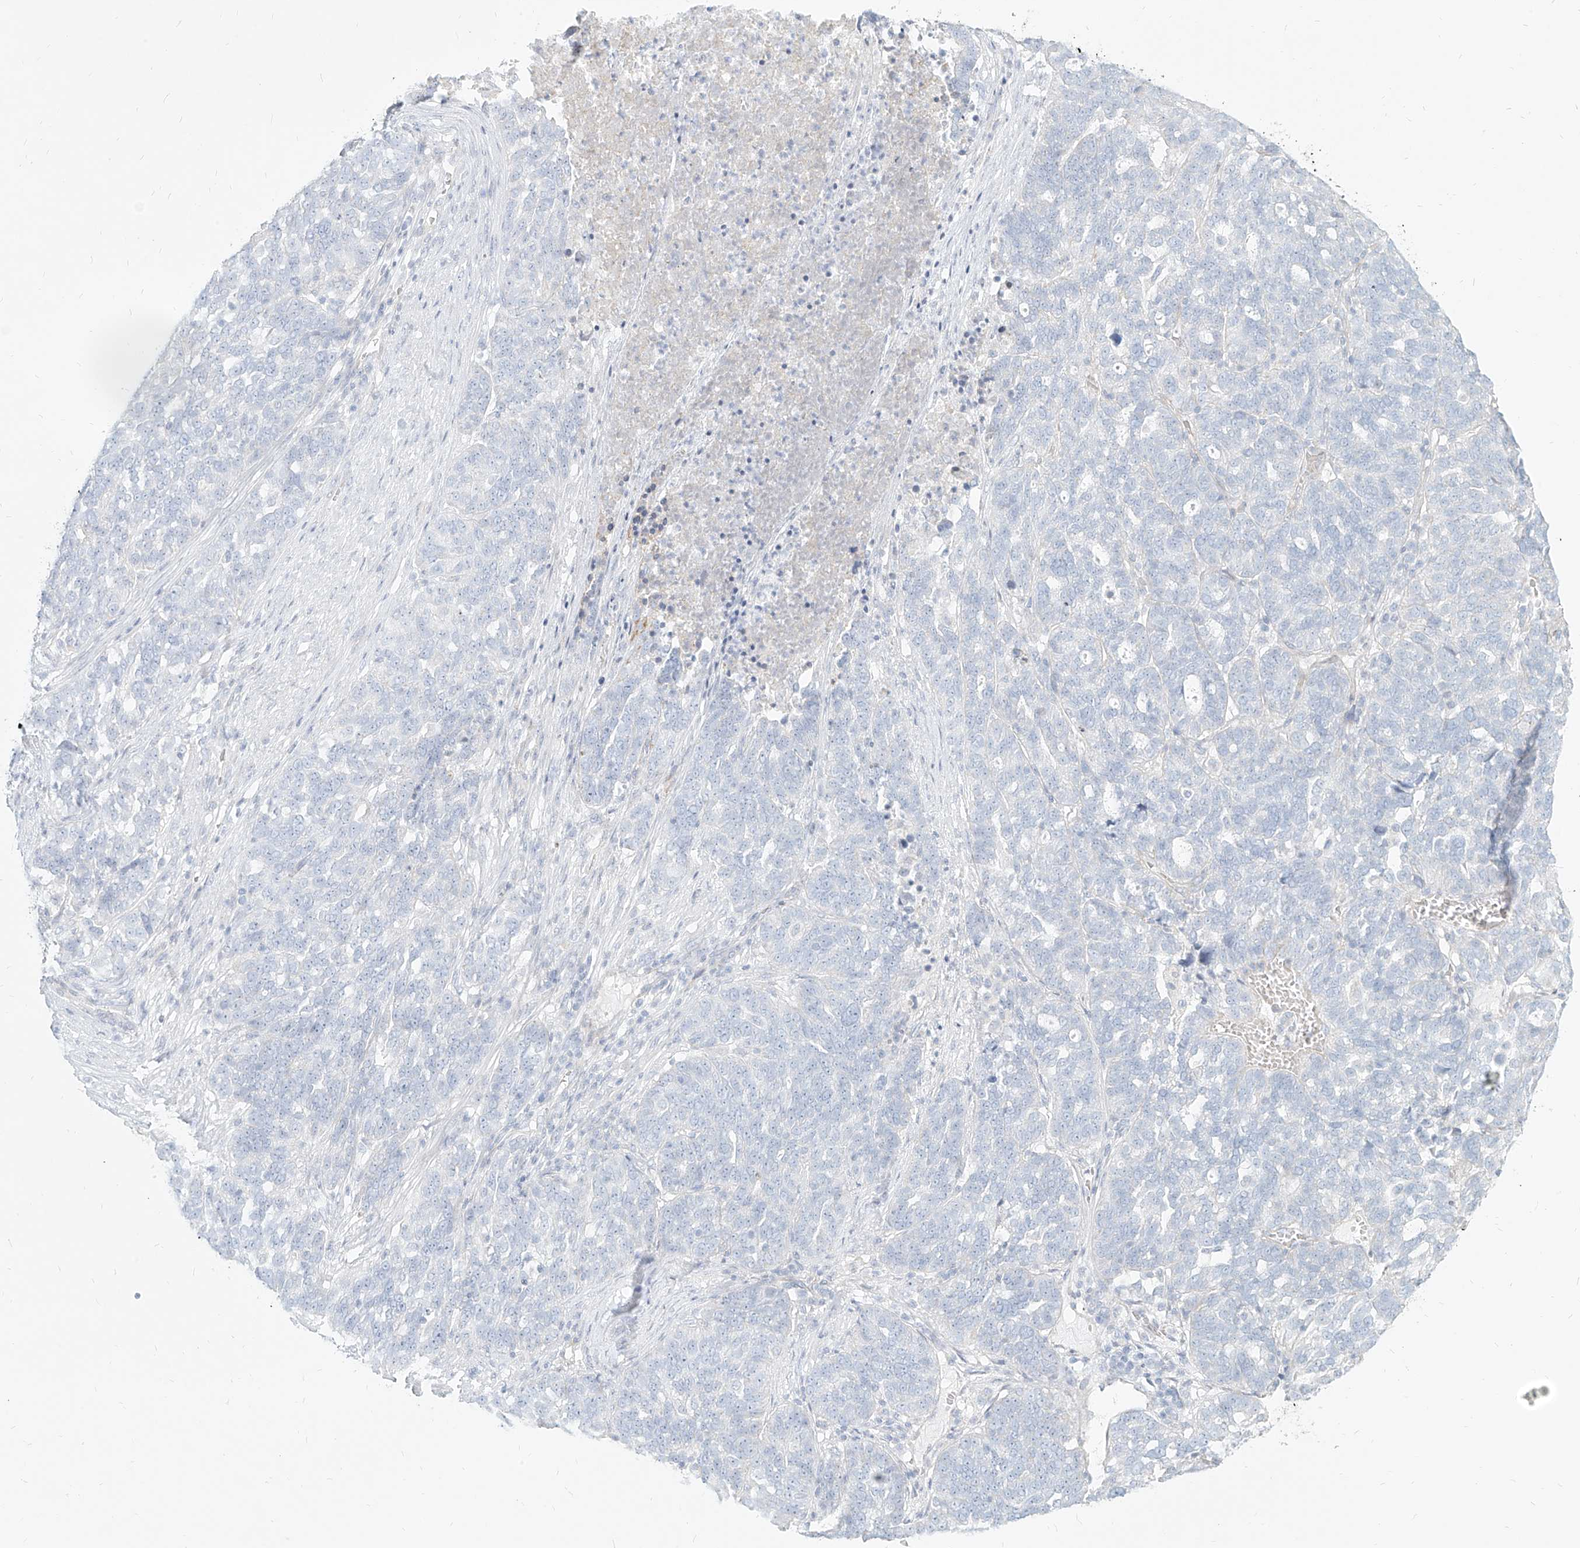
{"staining": {"intensity": "negative", "quantity": "none", "location": "none"}, "tissue": "ovarian cancer", "cell_type": "Tumor cells", "image_type": "cancer", "snomed": [{"axis": "morphology", "description": "Cystadenocarcinoma, serous, NOS"}, {"axis": "topography", "description": "Ovary"}], "caption": "Immunohistochemistry (IHC) photomicrograph of neoplastic tissue: human ovarian cancer (serous cystadenocarcinoma) stained with DAB (3,3'-diaminobenzidine) exhibits no significant protein positivity in tumor cells. The staining was performed using DAB to visualize the protein expression in brown, while the nuclei were stained in blue with hematoxylin (Magnification: 20x).", "gene": "ITPKB", "patient": {"sex": "female", "age": 59}}